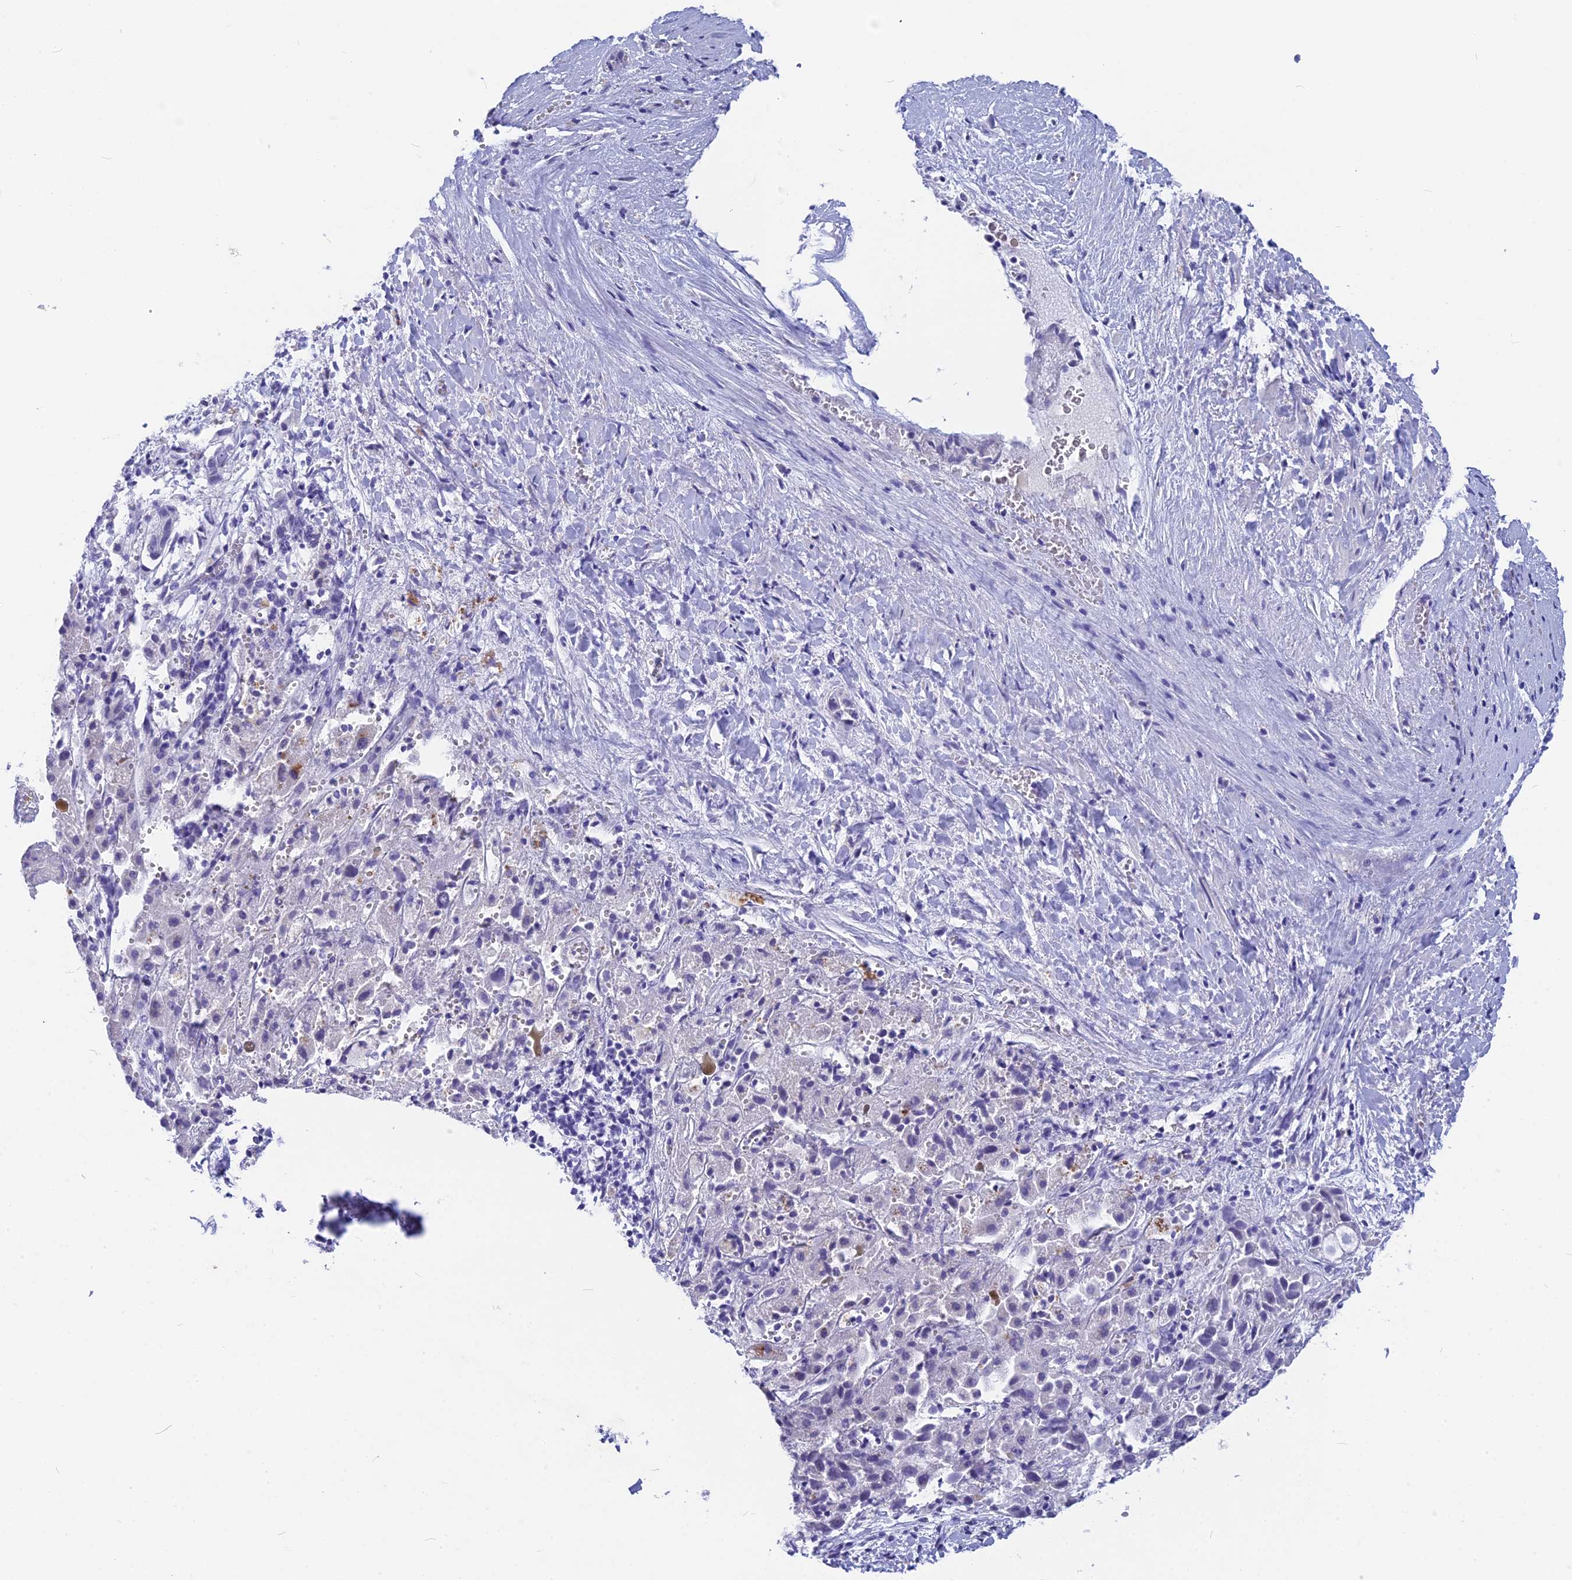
{"staining": {"intensity": "negative", "quantity": "none", "location": "none"}, "tissue": "liver cancer", "cell_type": "Tumor cells", "image_type": "cancer", "snomed": [{"axis": "morphology", "description": "Cholangiocarcinoma"}, {"axis": "topography", "description": "Liver"}], "caption": "The histopathology image demonstrates no significant staining in tumor cells of liver cholangiocarcinoma.", "gene": "NSA2", "patient": {"sex": "female", "age": 52}}